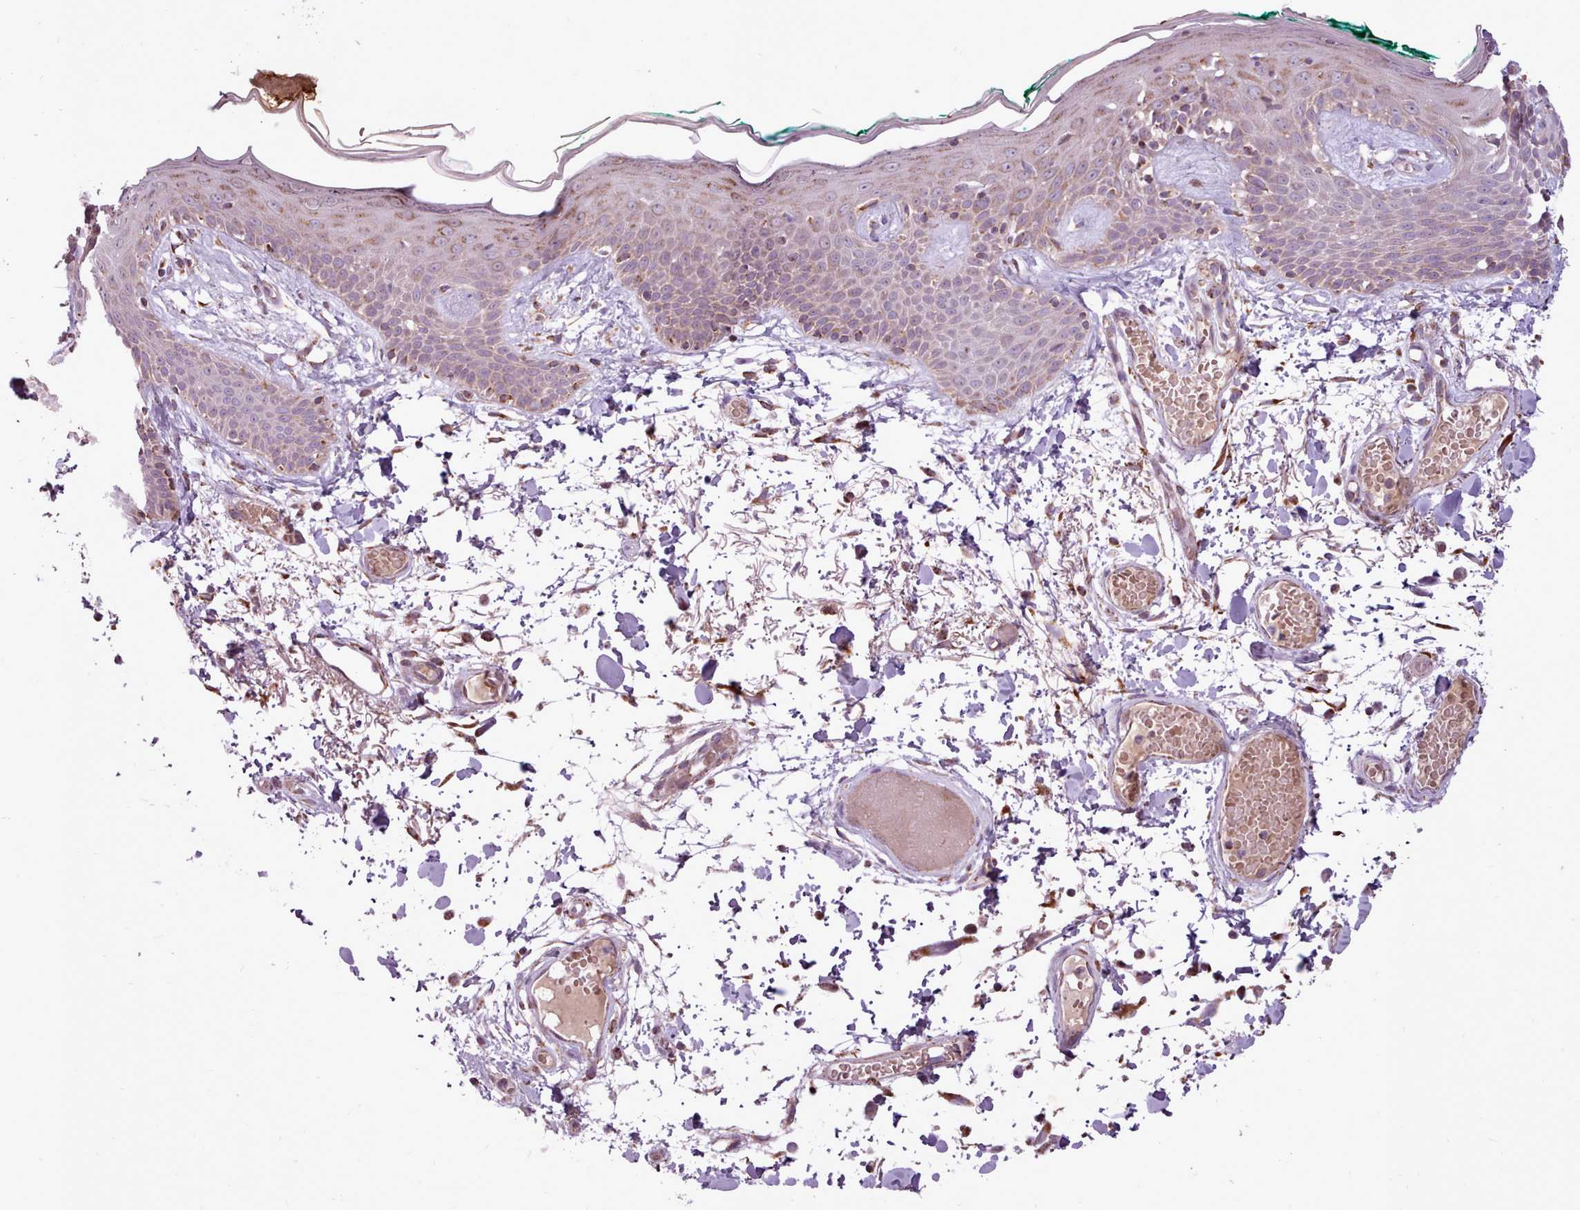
{"staining": {"intensity": "moderate", "quantity": ">75%", "location": "cytoplasmic/membranous"}, "tissue": "skin", "cell_type": "Fibroblasts", "image_type": "normal", "snomed": [{"axis": "morphology", "description": "Normal tissue, NOS"}, {"axis": "topography", "description": "Skin"}], "caption": "A histopathology image showing moderate cytoplasmic/membranous expression in about >75% of fibroblasts in unremarkable skin, as visualized by brown immunohistochemical staining.", "gene": "LIN7C", "patient": {"sex": "male", "age": 79}}